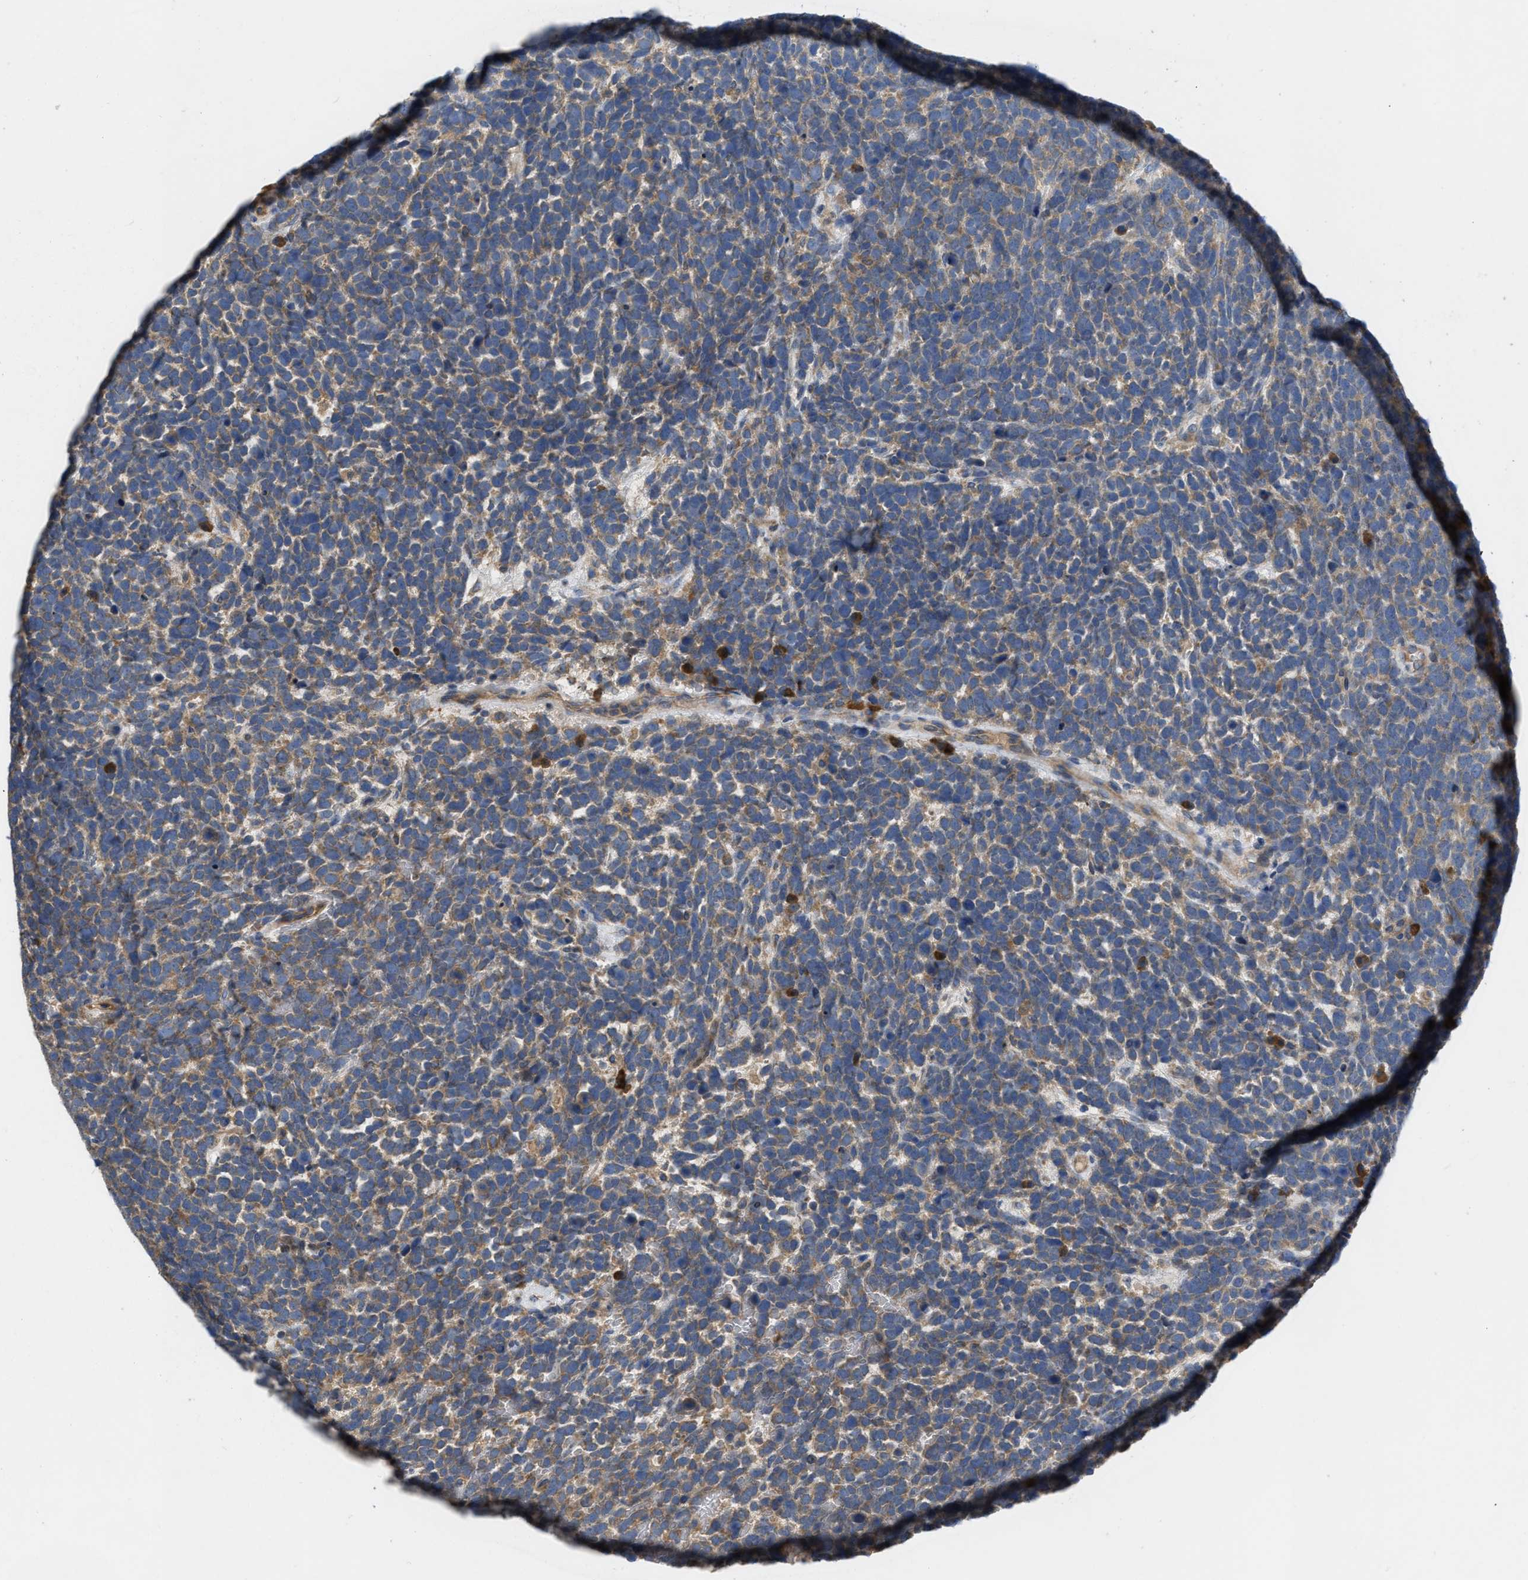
{"staining": {"intensity": "moderate", "quantity": ">75%", "location": "cytoplasmic/membranous"}, "tissue": "urothelial cancer", "cell_type": "Tumor cells", "image_type": "cancer", "snomed": [{"axis": "morphology", "description": "Urothelial carcinoma, High grade"}, {"axis": "topography", "description": "Urinary bladder"}], "caption": "Urothelial cancer stained with a brown dye shows moderate cytoplasmic/membranous positive expression in about >75% of tumor cells.", "gene": "TMEM131", "patient": {"sex": "female", "age": 82}}